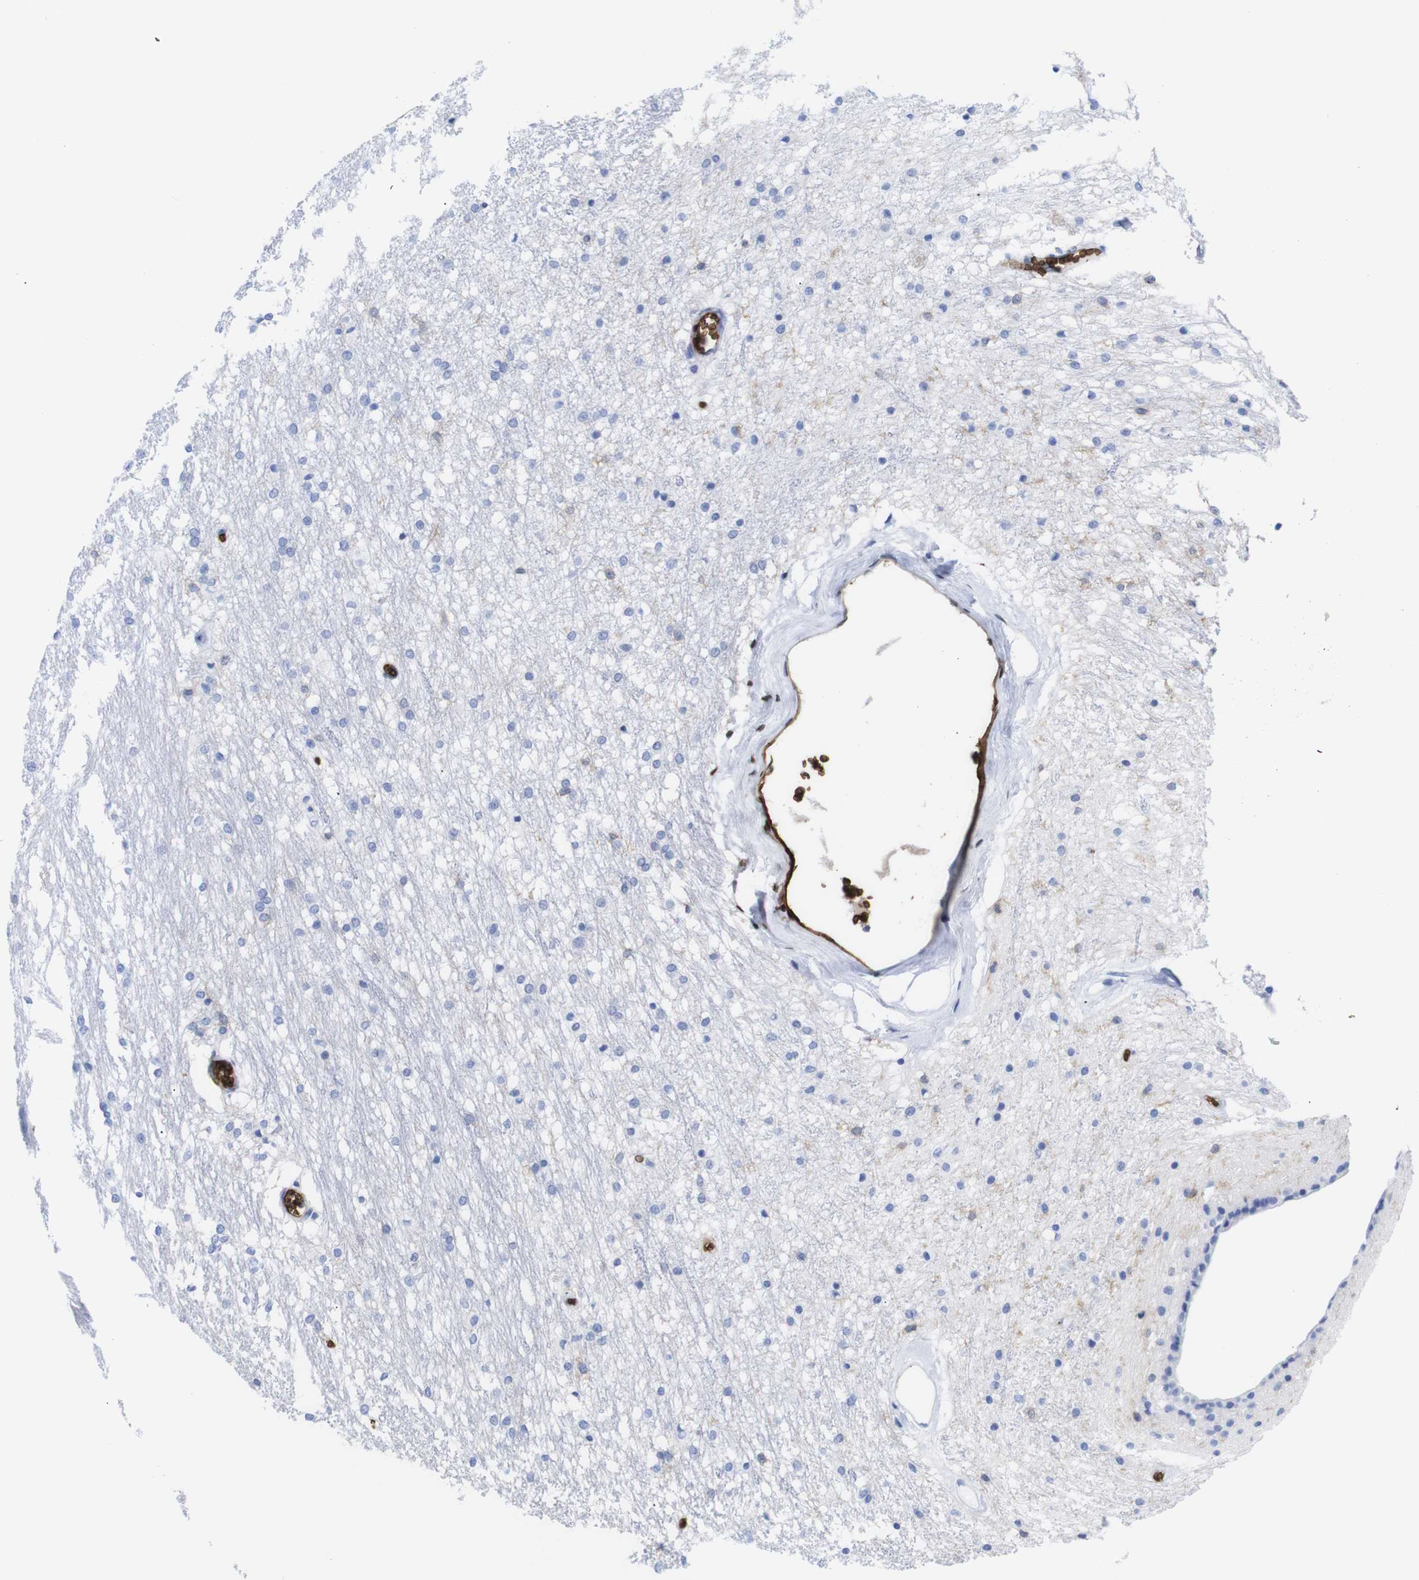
{"staining": {"intensity": "negative", "quantity": "none", "location": "none"}, "tissue": "caudate", "cell_type": "Glial cells", "image_type": "normal", "snomed": [{"axis": "morphology", "description": "Normal tissue, NOS"}, {"axis": "topography", "description": "Lateral ventricle wall"}], "caption": "Caudate stained for a protein using IHC displays no positivity glial cells.", "gene": "S1PR2", "patient": {"sex": "female", "age": 19}}